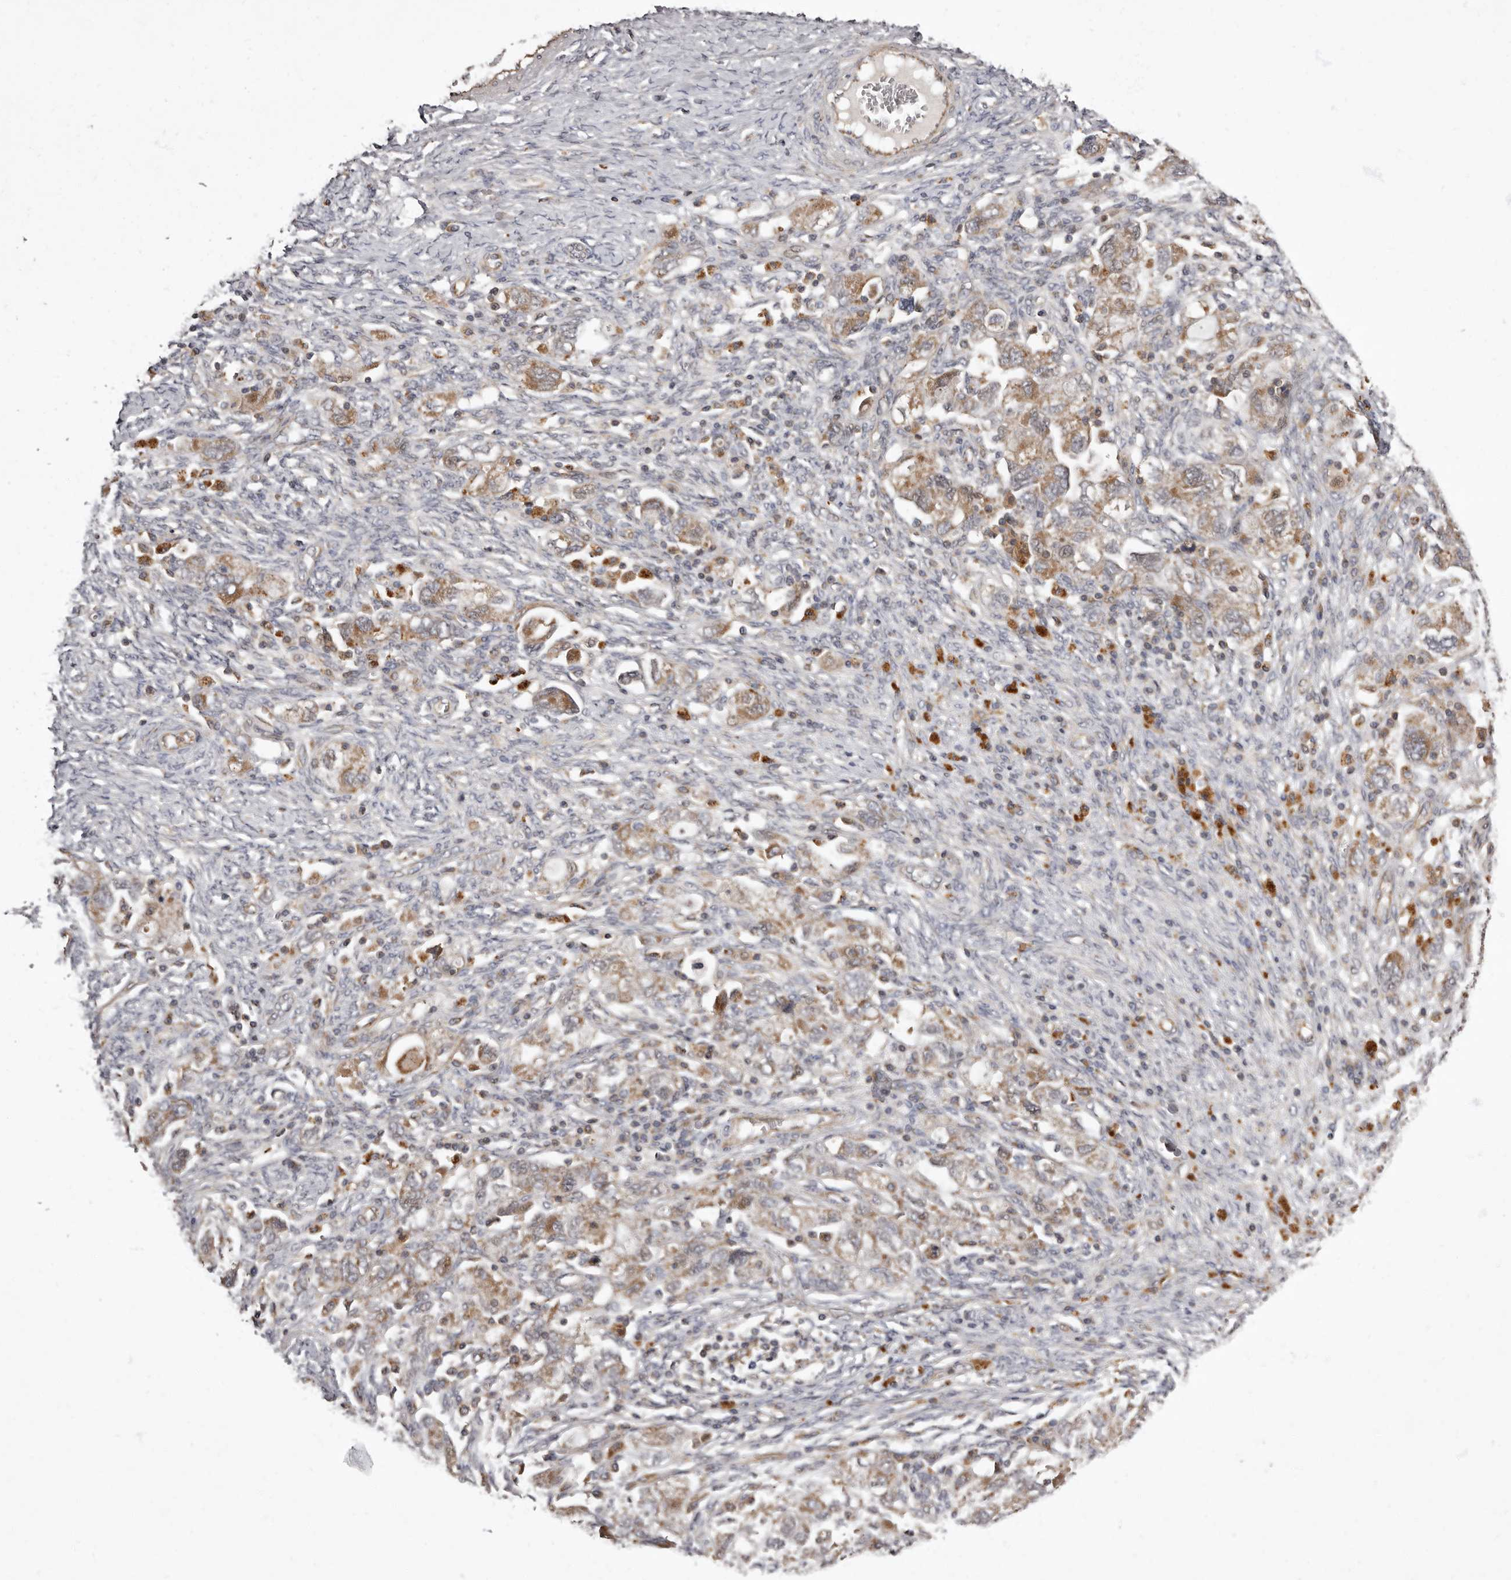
{"staining": {"intensity": "moderate", "quantity": ">75%", "location": "cytoplasmic/membranous"}, "tissue": "ovarian cancer", "cell_type": "Tumor cells", "image_type": "cancer", "snomed": [{"axis": "morphology", "description": "Carcinoma, NOS"}, {"axis": "morphology", "description": "Cystadenocarcinoma, serous, NOS"}, {"axis": "topography", "description": "Ovary"}], "caption": "Ovarian cancer (carcinoma) stained with a brown dye shows moderate cytoplasmic/membranous positive staining in about >75% of tumor cells.", "gene": "ADCY2", "patient": {"sex": "female", "age": 69}}